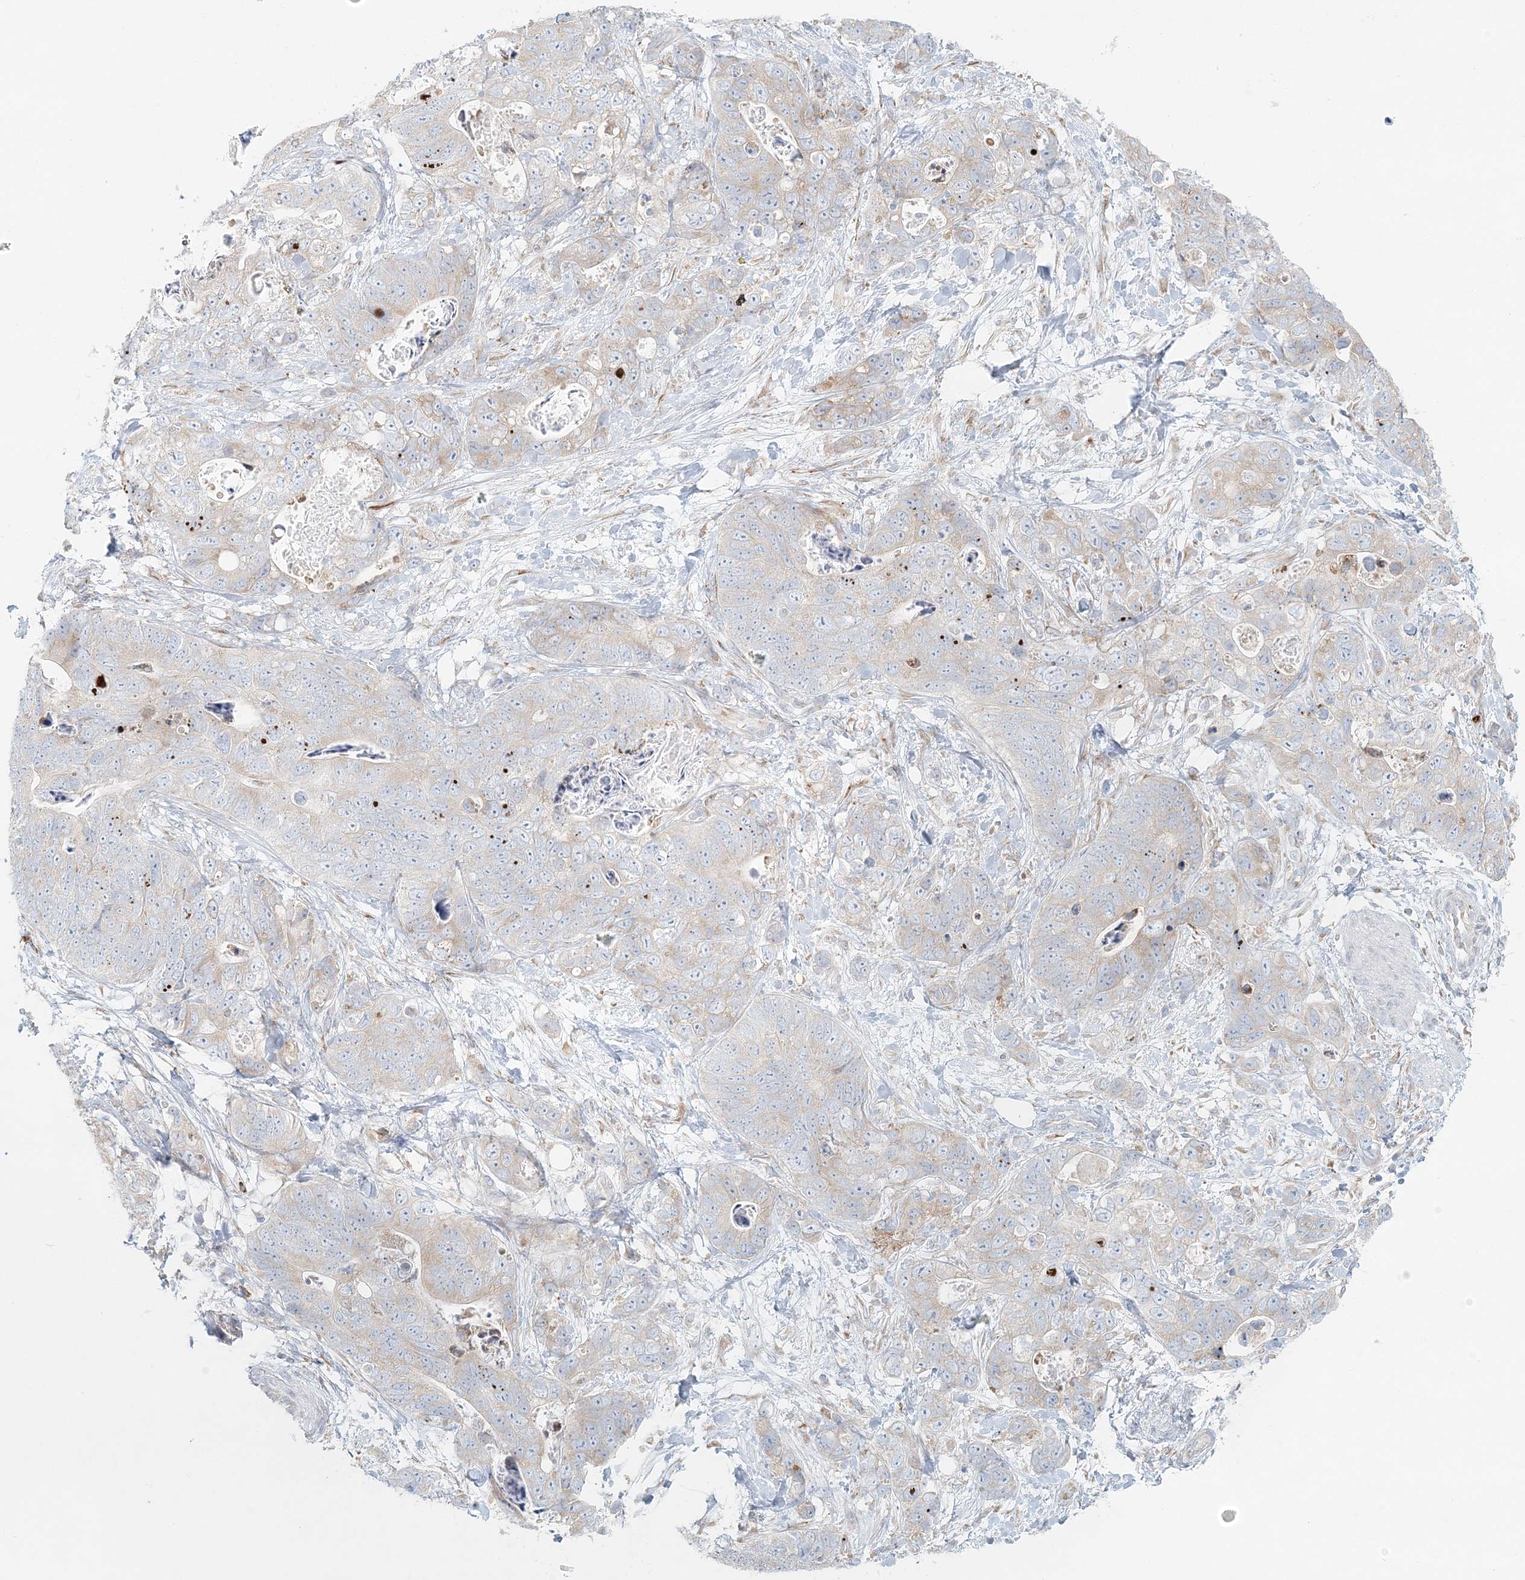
{"staining": {"intensity": "weak", "quantity": "<25%", "location": "cytoplasmic/membranous"}, "tissue": "stomach cancer", "cell_type": "Tumor cells", "image_type": "cancer", "snomed": [{"axis": "morphology", "description": "Normal tissue, NOS"}, {"axis": "morphology", "description": "Adenocarcinoma, NOS"}, {"axis": "topography", "description": "Stomach"}], "caption": "Tumor cells are negative for brown protein staining in stomach cancer.", "gene": "STK11IP", "patient": {"sex": "female", "age": 89}}